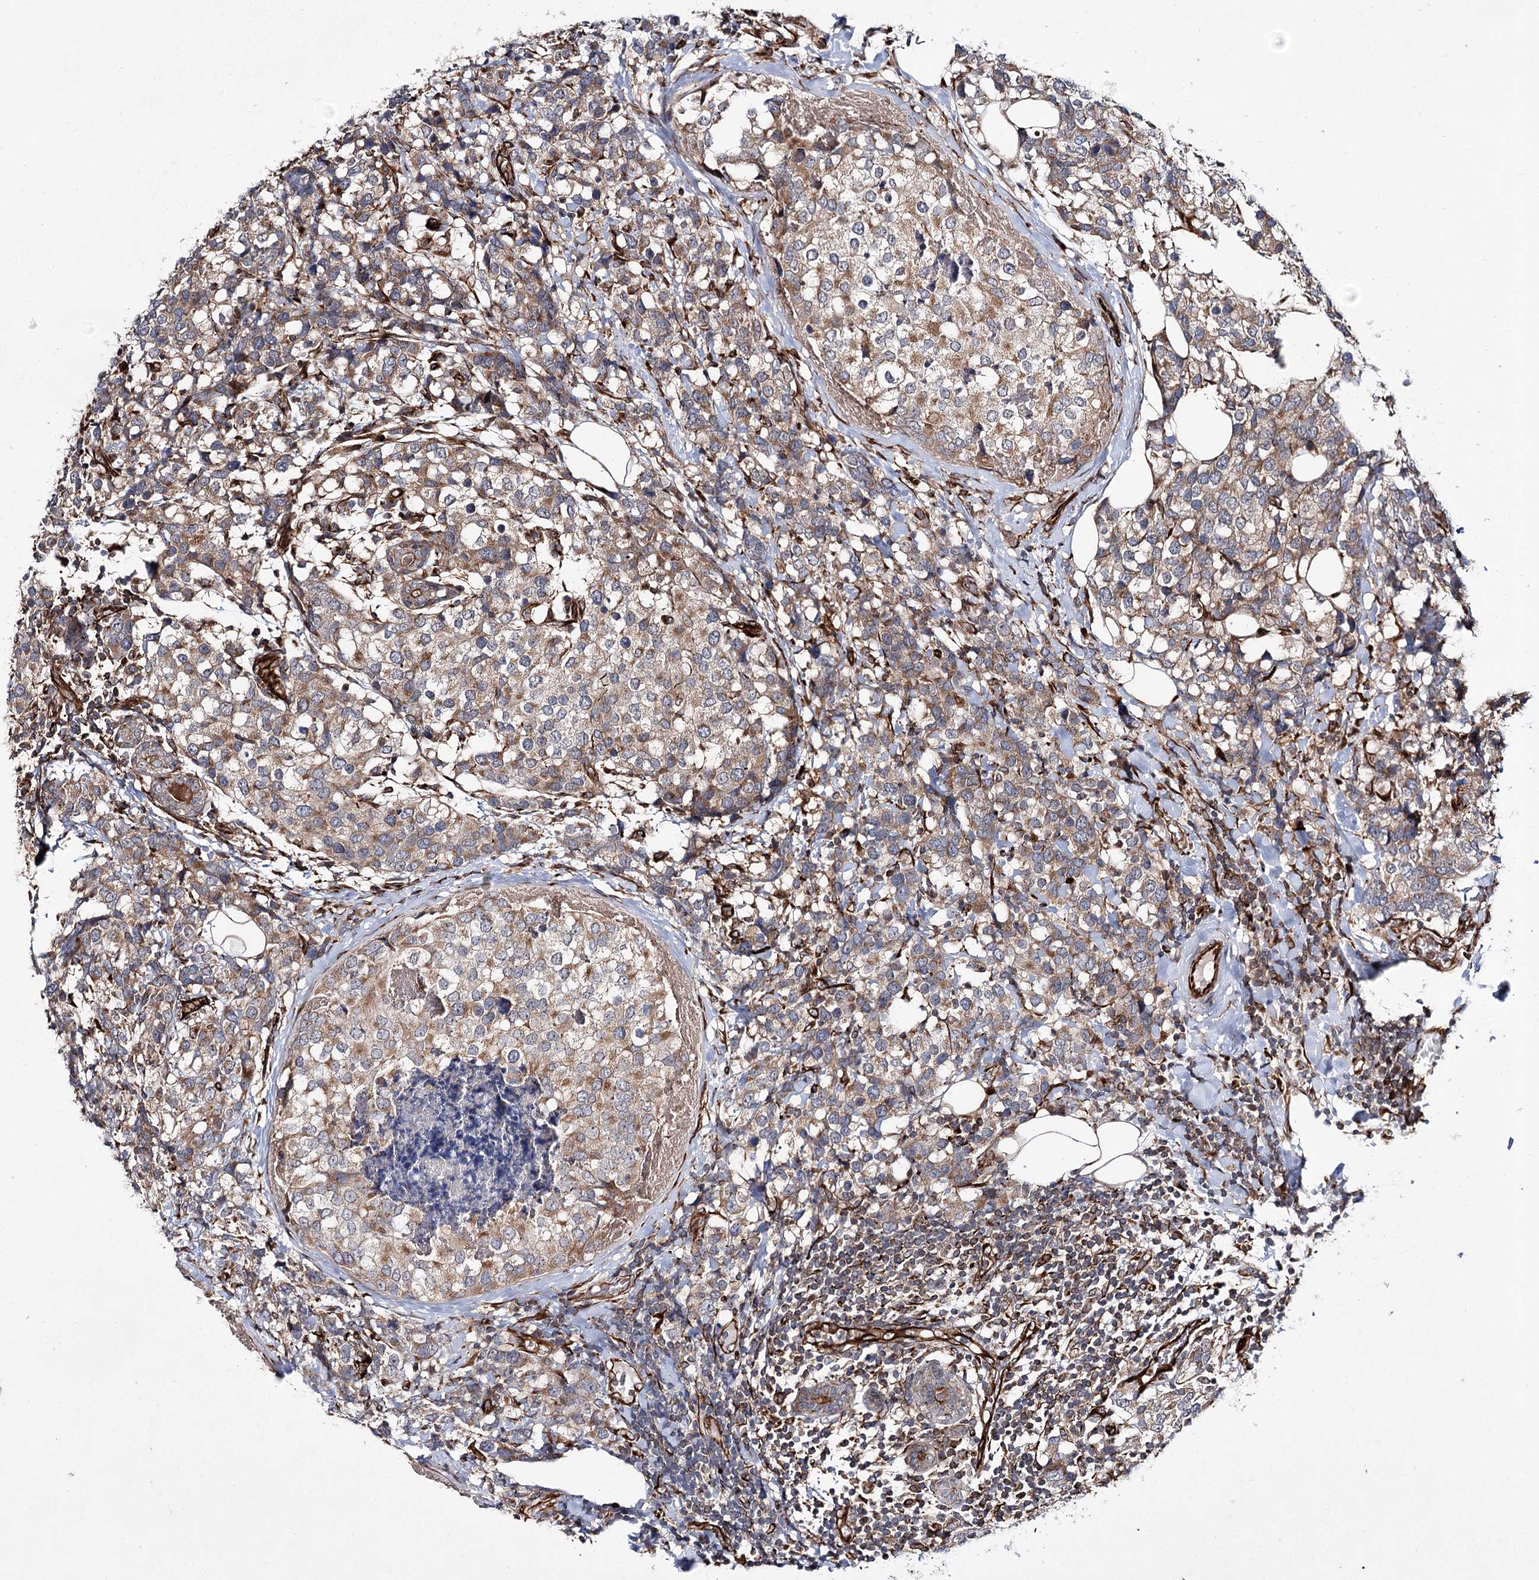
{"staining": {"intensity": "weak", "quantity": "25%-75%", "location": "cytoplasmic/membranous"}, "tissue": "breast cancer", "cell_type": "Tumor cells", "image_type": "cancer", "snomed": [{"axis": "morphology", "description": "Lobular carcinoma"}, {"axis": "topography", "description": "Breast"}], "caption": "The immunohistochemical stain shows weak cytoplasmic/membranous positivity in tumor cells of lobular carcinoma (breast) tissue.", "gene": "DPEP2", "patient": {"sex": "female", "age": 59}}